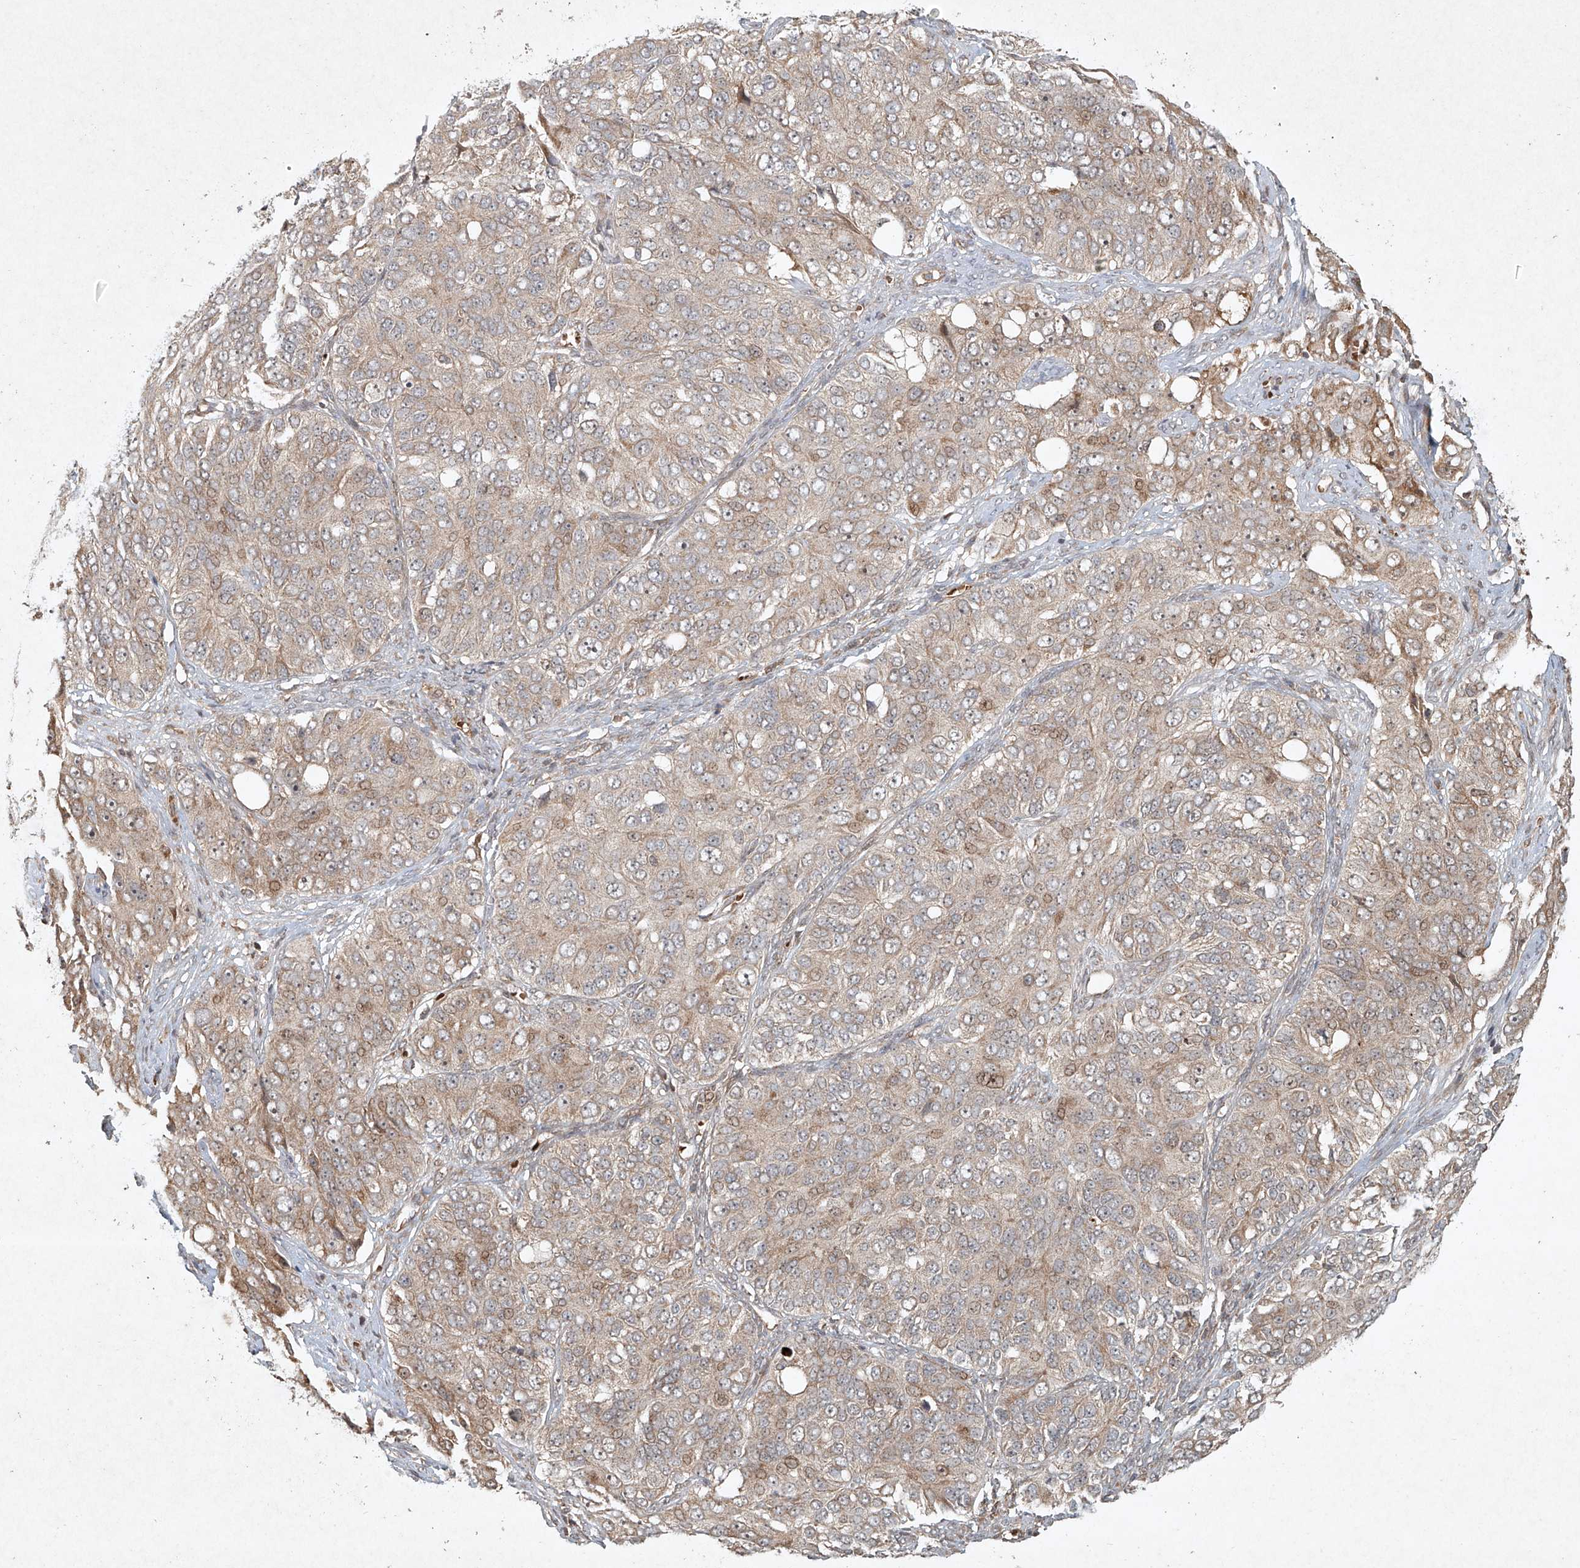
{"staining": {"intensity": "weak", "quantity": "25%-75%", "location": "cytoplasmic/membranous"}, "tissue": "ovarian cancer", "cell_type": "Tumor cells", "image_type": "cancer", "snomed": [{"axis": "morphology", "description": "Carcinoma, endometroid"}, {"axis": "topography", "description": "Ovary"}], "caption": "Ovarian cancer was stained to show a protein in brown. There is low levels of weak cytoplasmic/membranous positivity in about 25%-75% of tumor cells.", "gene": "CYYR1", "patient": {"sex": "female", "age": 51}}